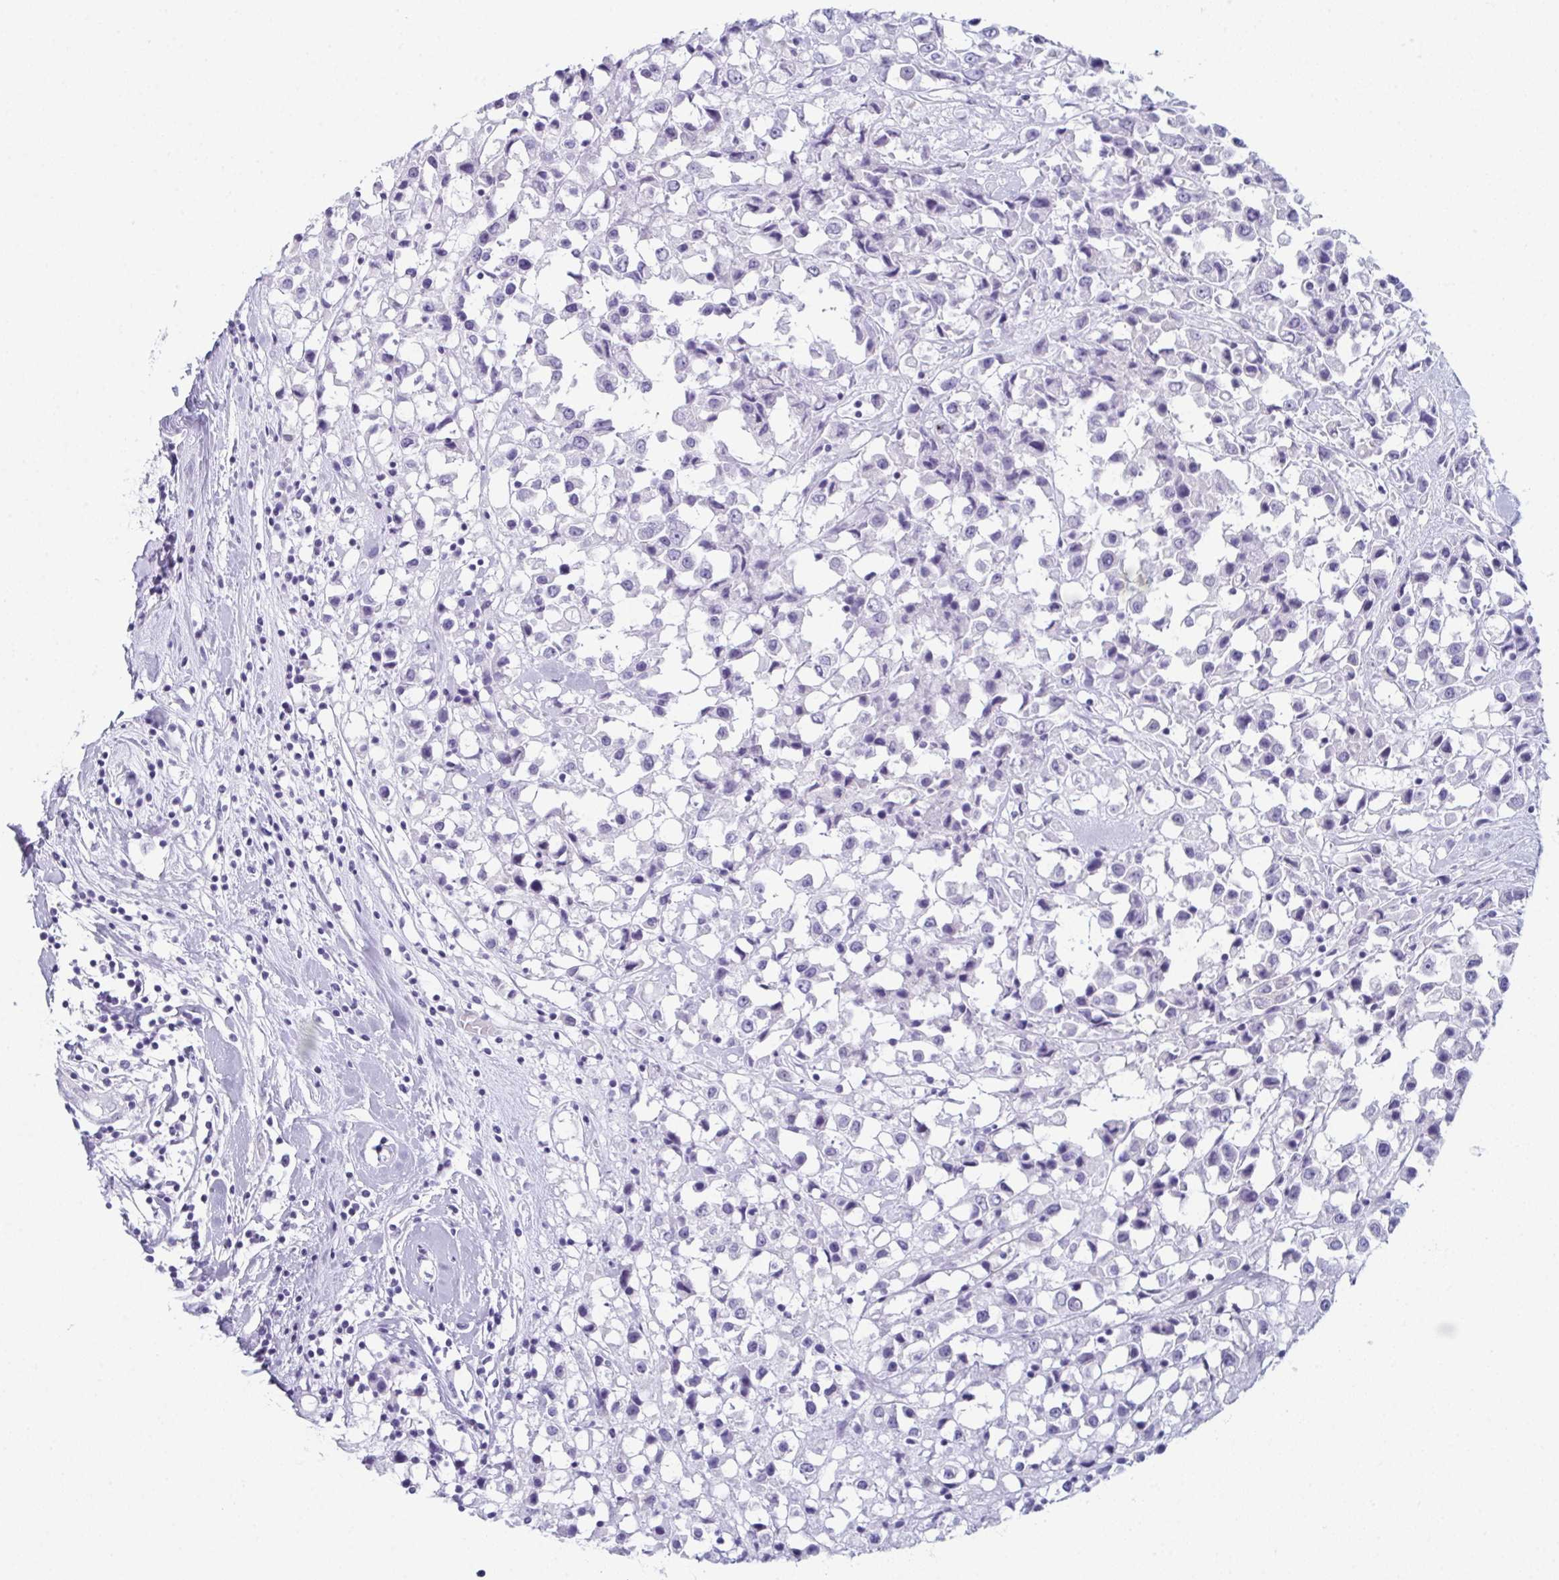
{"staining": {"intensity": "negative", "quantity": "none", "location": "none"}, "tissue": "breast cancer", "cell_type": "Tumor cells", "image_type": "cancer", "snomed": [{"axis": "morphology", "description": "Duct carcinoma"}, {"axis": "topography", "description": "Breast"}], "caption": "Tumor cells show no significant protein staining in breast invasive ductal carcinoma.", "gene": "ENKUR", "patient": {"sex": "female", "age": 61}}